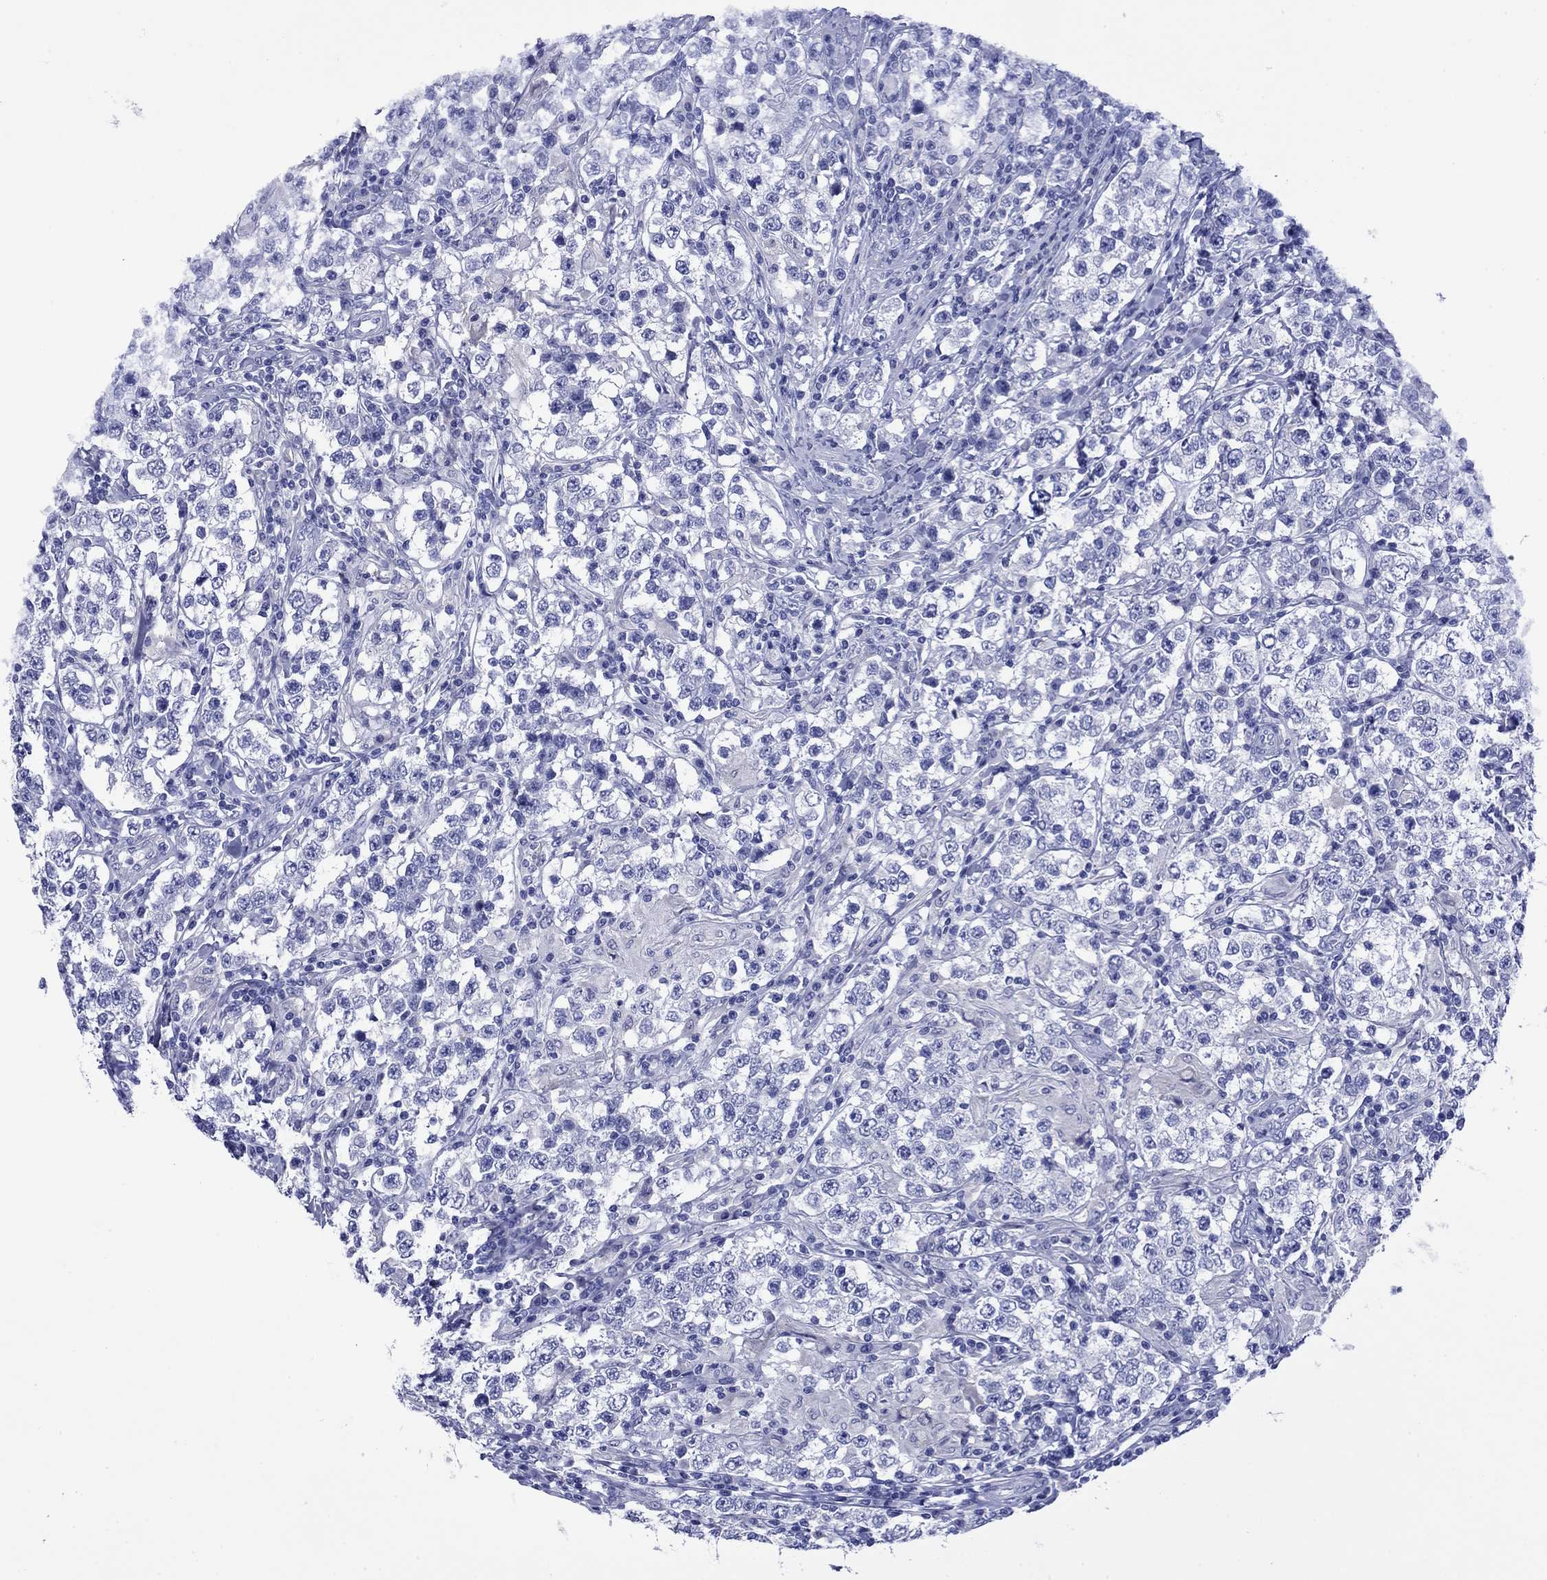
{"staining": {"intensity": "negative", "quantity": "none", "location": "none"}, "tissue": "testis cancer", "cell_type": "Tumor cells", "image_type": "cancer", "snomed": [{"axis": "morphology", "description": "Seminoma, NOS"}, {"axis": "morphology", "description": "Carcinoma, Embryonal, NOS"}, {"axis": "topography", "description": "Testis"}], "caption": "Testis cancer (seminoma) stained for a protein using IHC shows no positivity tumor cells.", "gene": "GIP", "patient": {"sex": "male", "age": 41}}